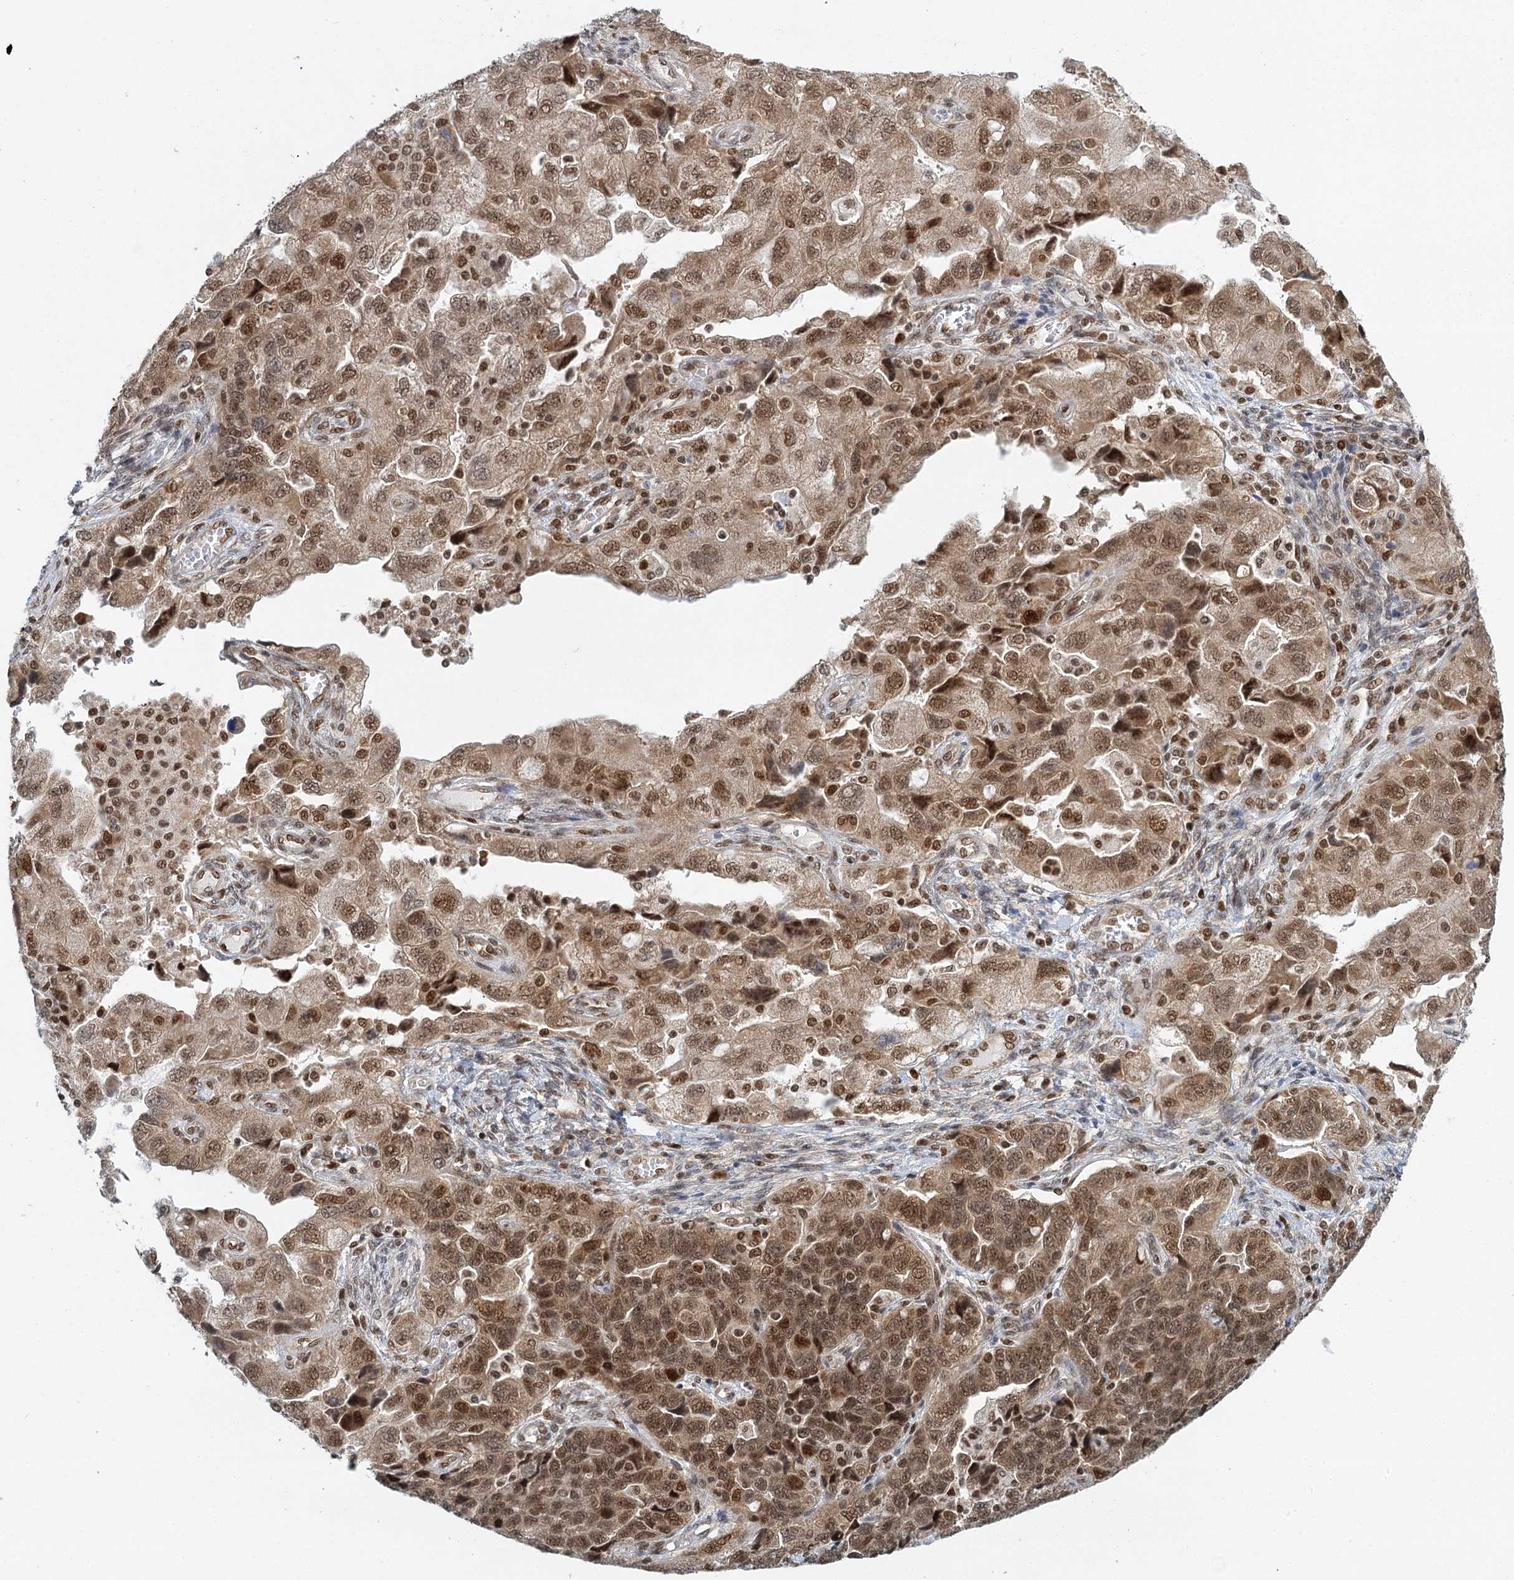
{"staining": {"intensity": "strong", "quantity": ">75%", "location": "nuclear"}, "tissue": "ovarian cancer", "cell_type": "Tumor cells", "image_type": "cancer", "snomed": [{"axis": "morphology", "description": "Carcinoma, NOS"}, {"axis": "morphology", "description": "Cystadenocarcinoma, serous, NOS"}, {"axis": "topography", "description": "Ovary"}], "caption": "Ovarian cancer stained with IHC shows strong nuclear staining in about >75% of tumor cells.", "gene": "GPATCH11", "patient": {"sex": "female", "age": 69}}